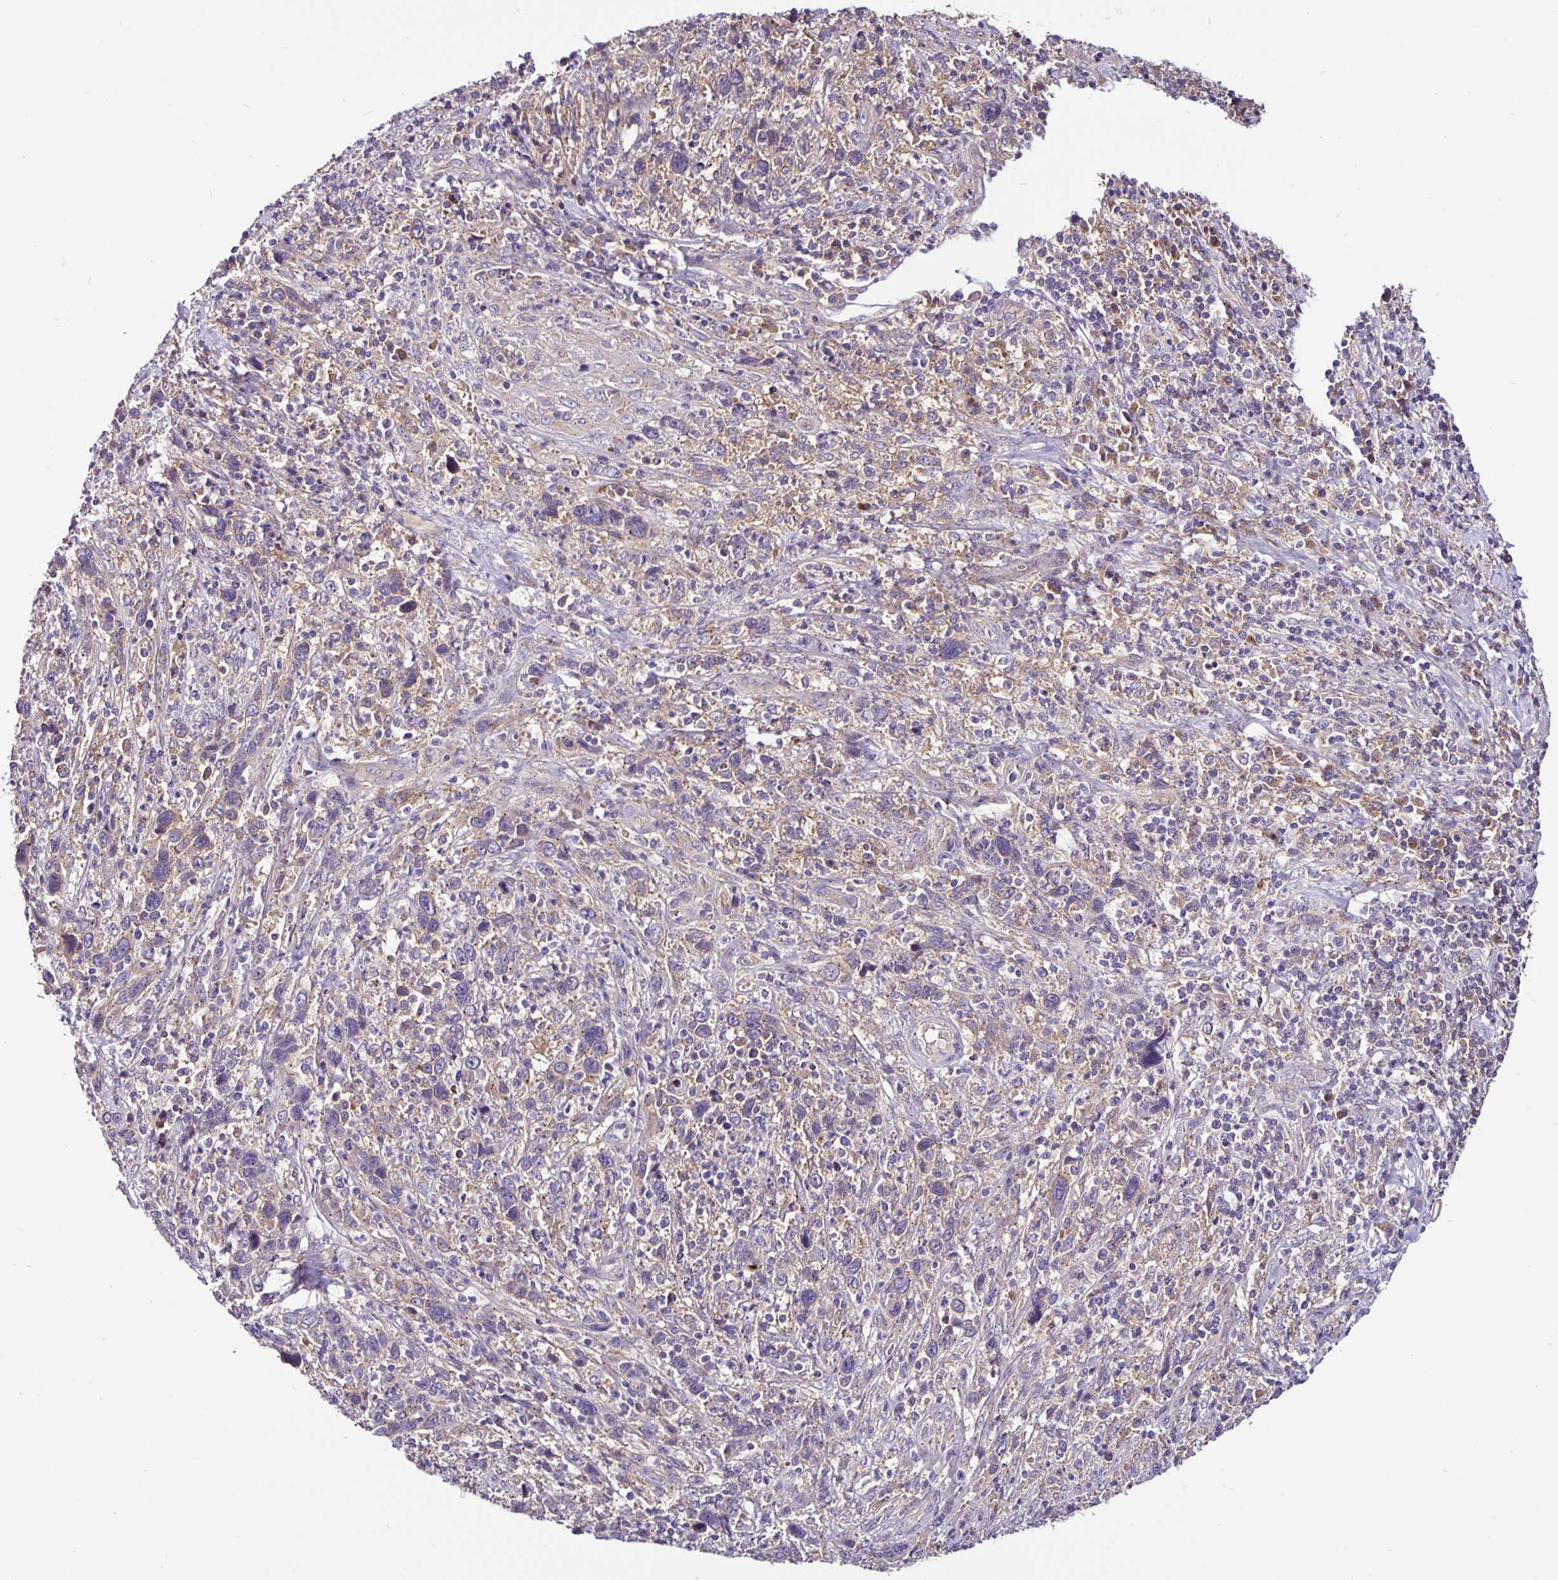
{"staining": {"intensity": "weak", "quantity": "25%-75%", "location": "cytoplasmic/membranous"}, "tissue": "cervical cancer", "cell_type": "Tumor cells", "image_type": "cancer", "snomed": [{"axis": "morphology", "description": "Squamous cell carcinoma, NOS"}, {"axis": "topography", "description": "Cervix"}], "caption": "IHC (DAB (3,3'-diaminobenzidine)) staining of cervical squamous cell carcinoma shows weak cytoplasmic/membranous protein expression in about 25%-75% of tumor cells.", "gene": "SNX5", "patient": {"sex": "female", "age": 46}}